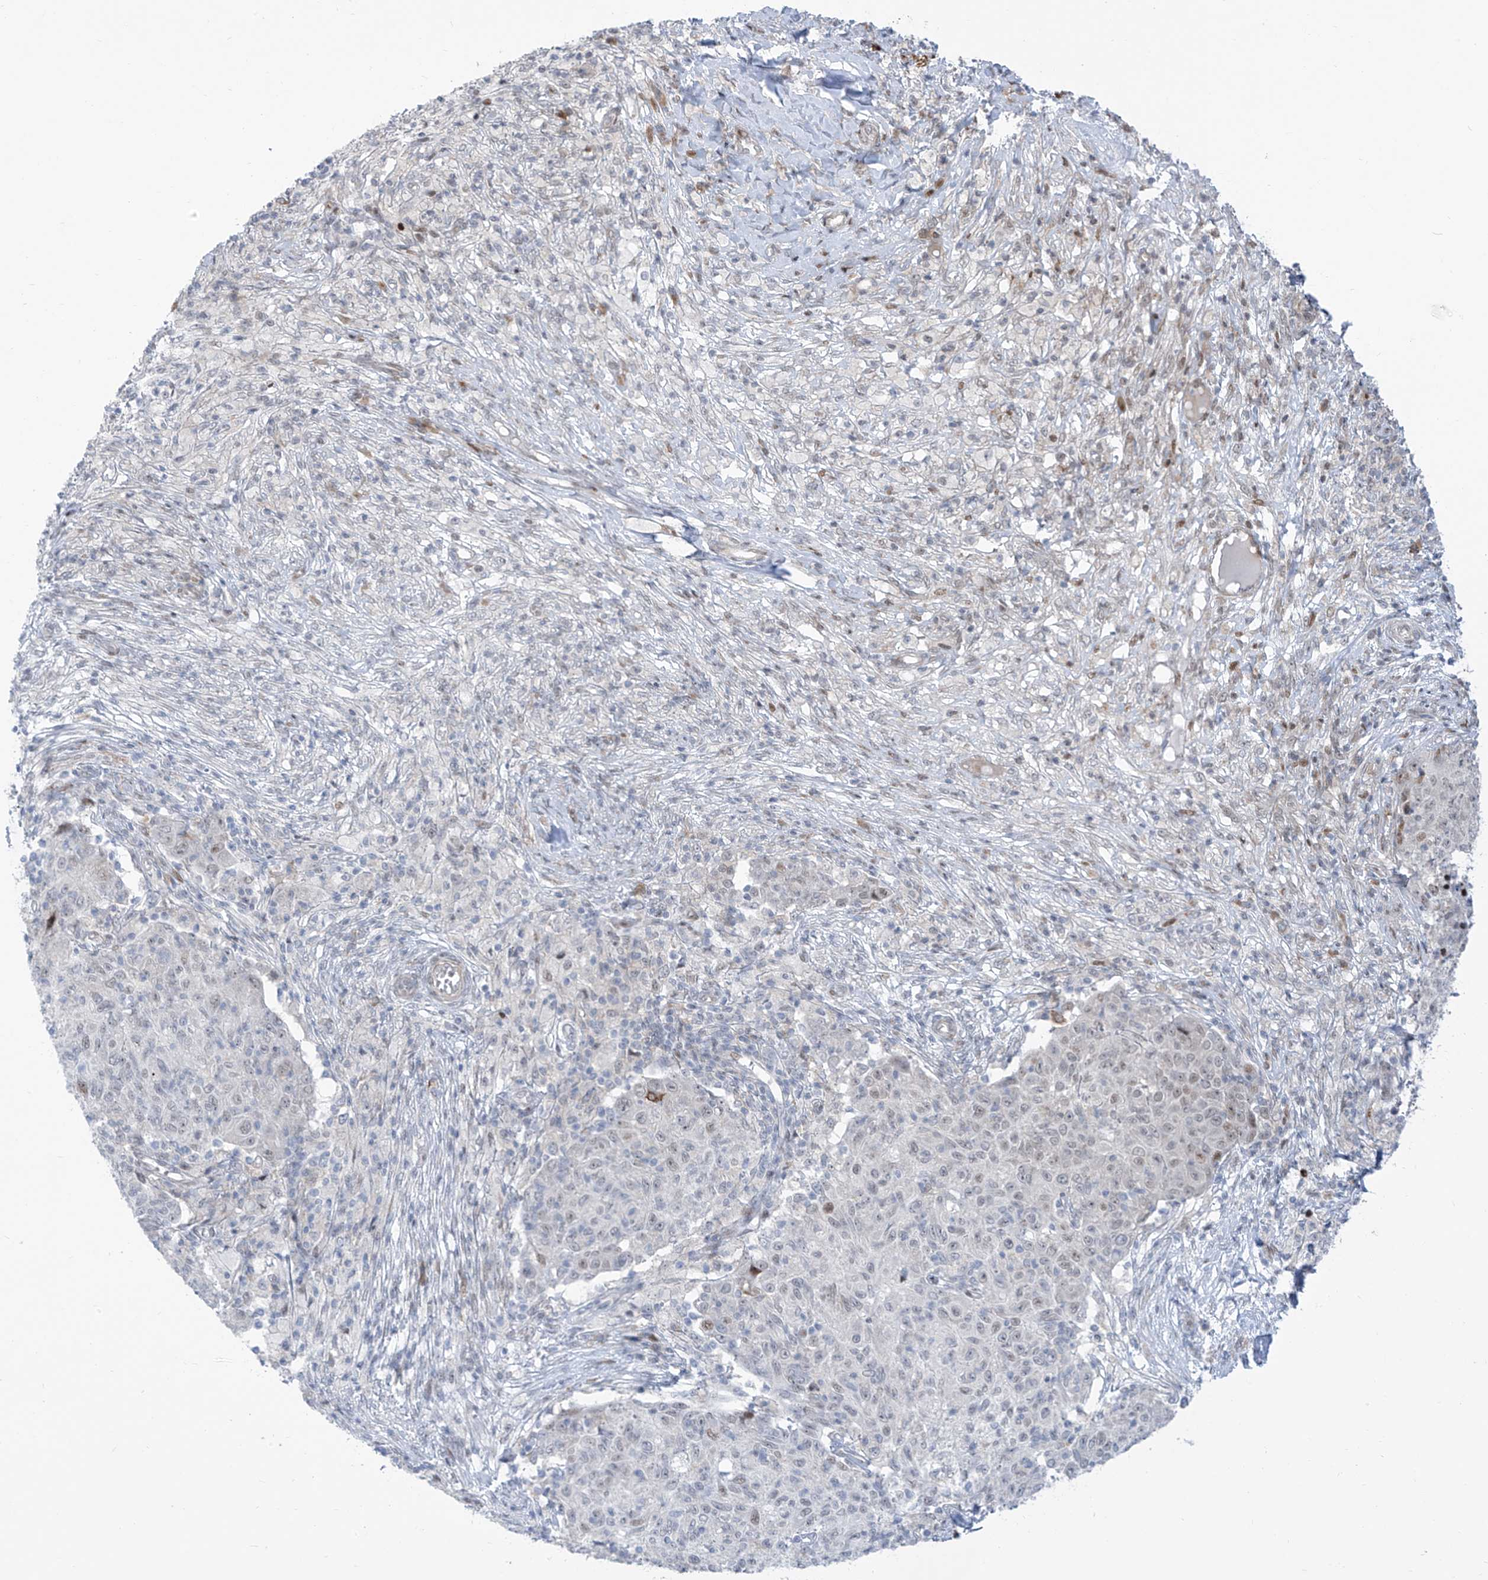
{"staining": {"intensity": "negative", "quantity": "none", "location": "none"}, "tissue": "ovarian cancer", "cell_type": "Tumor cells", "image_type": "cancer", "snomed": [{"axis": "morphology", "description": "Carcinoma, endometroid"}, {"axis": "topography", "description": "Ovary"}], "caption": "Tumor cells are negative for protein expression in human endometroid carcinoma (ovarian).", "gene": "LIN9", "patient": {"sex": "female", "age": 42}}